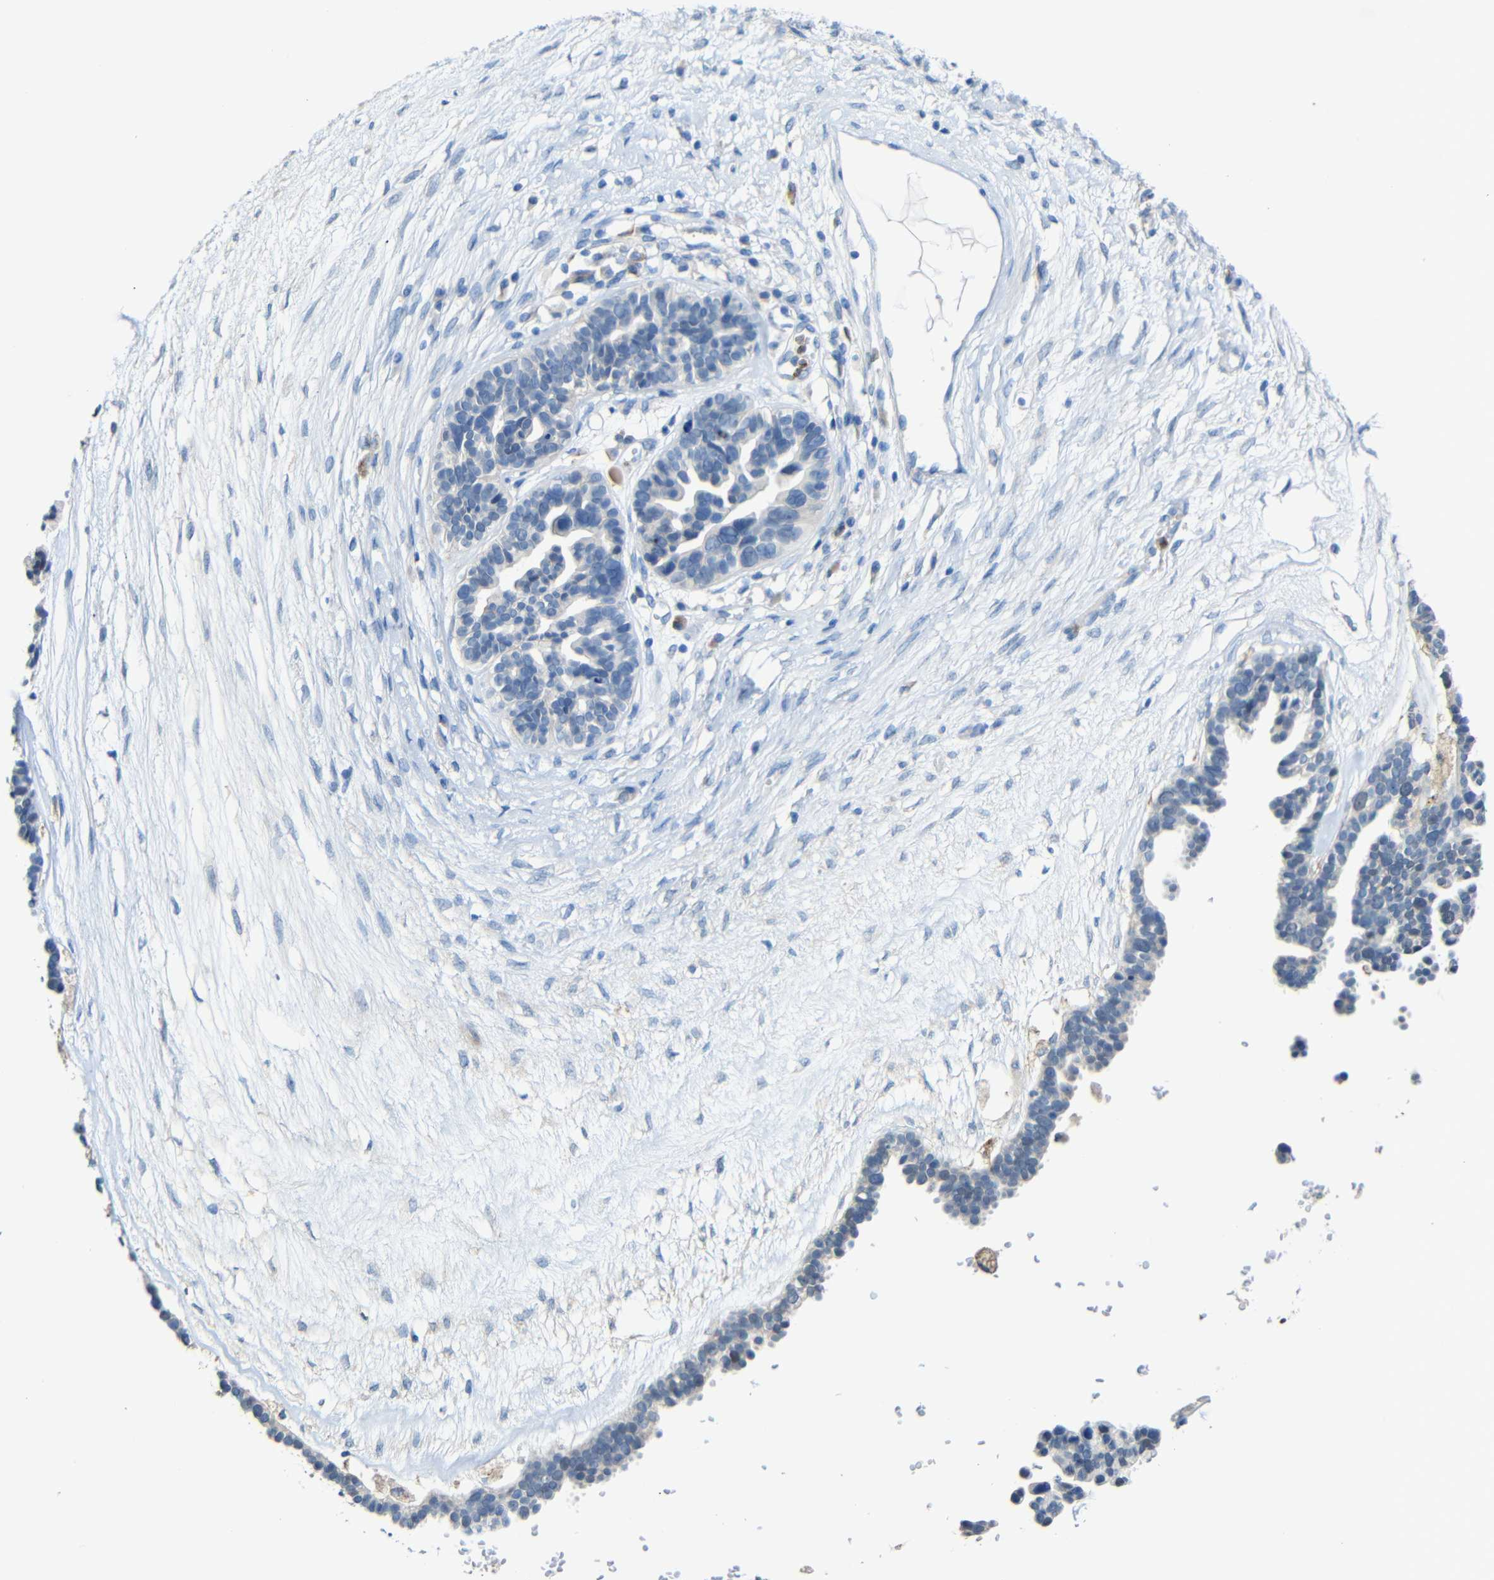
{"staining": {"intensity": "negative", "quantity": "none", "location": "none"}, "tissue": "ovarian cancer", "cell_type": "Tumor cells", "image_type": "cancer", "snomed": [{"axis": "morphology", "description": "Cystadenocarcinoma, serous, NOS"}, {"axis": "topography", "description": "Ovary"}], "caption": "Ovarian cancer was stained to show a protein in brown. There is no significant positivity in tumor cells.", "gene": "STBD1", "patient": {"sex": "female", "age": 56}}